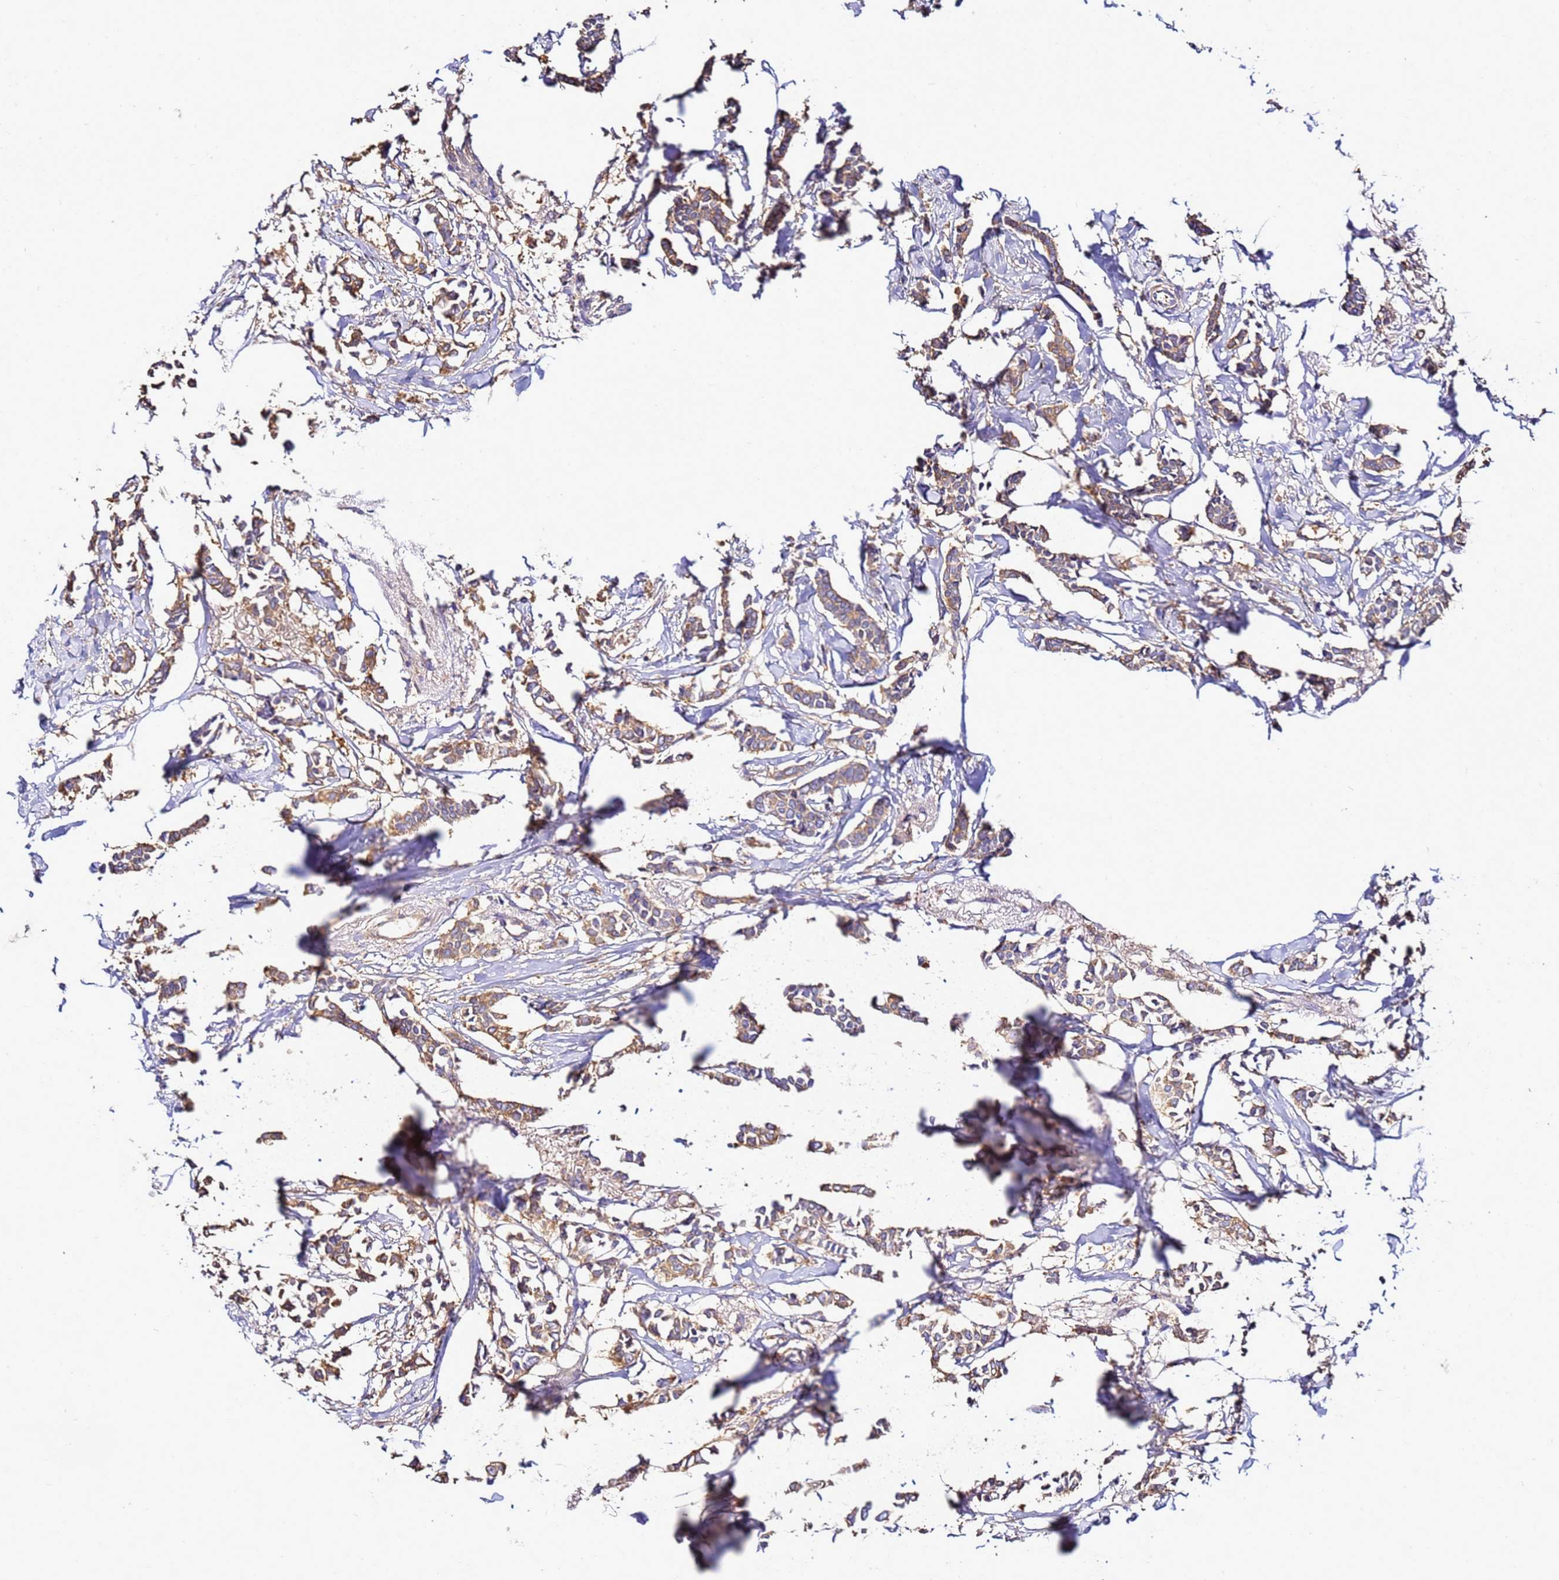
{"staining": {"intensity": "moderate", "quantity": ">75%", "location": "cytoplasmic/membranous"}, "tissue": "breast cancer", "cell_type": "Tumor cells", "image_type": "cancer", "snomed": [{"axis": "morphology", "description": "Duct carcinoma"}, {"axis": "topography", "description": "Breast"}], "caption": "IHC (DAB) staining of human breast cancer reveals moderate cytoplasmic/membranous protein staining in about >75% of tumor cells. The protein of interest is stained brown, and the nuclei are stained in blue (DAB (3,3'-diaminobenzidine) IHC with brightfield microscopy, high magnification).", "gene": "NARS1", "patient": {"sex": "female", "age": 41}}